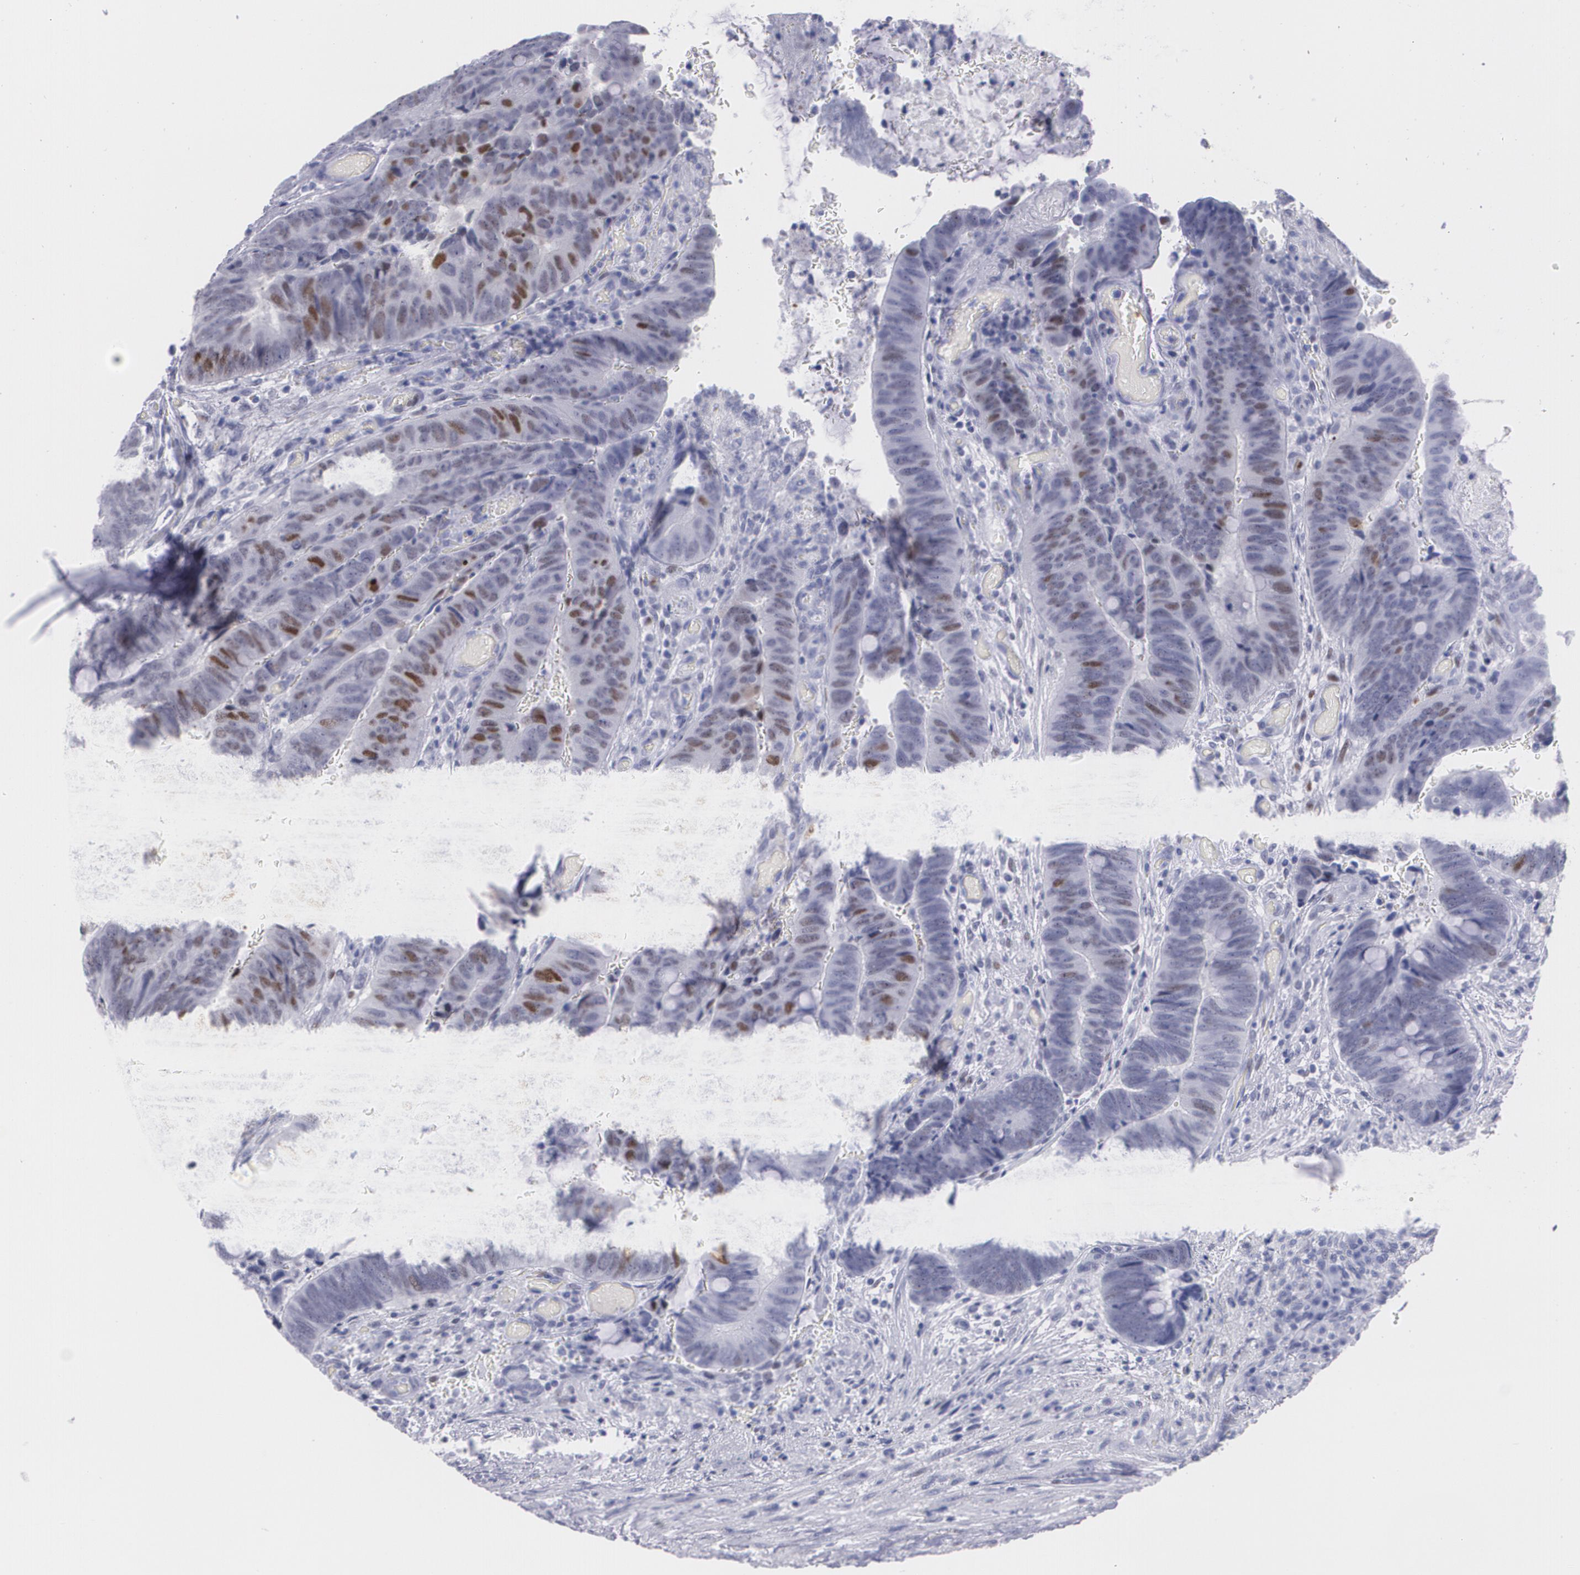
{"staining": {"intensity": "moderate", "quantity": "<25%", "location": "nuclear"}, "tissue": "colorectal cancer", "cell_type": "Tumor cells", "image_type": "cancer", "snomed": [{"axis": "morphology", "description": "Normal tissue, NOS"}, {"axis": "morphology", "description": "Adenocarcinoma, NOS"}, {"axis": "topography", "description": "Rectum"}], "caption": "A low amount of moderate nuclear positivity is appreciated in approximately <25% of tumor cells in colorectal cancer tissue.", "gene": "TP53", "patient": {"sex": "male", "age": 92}}